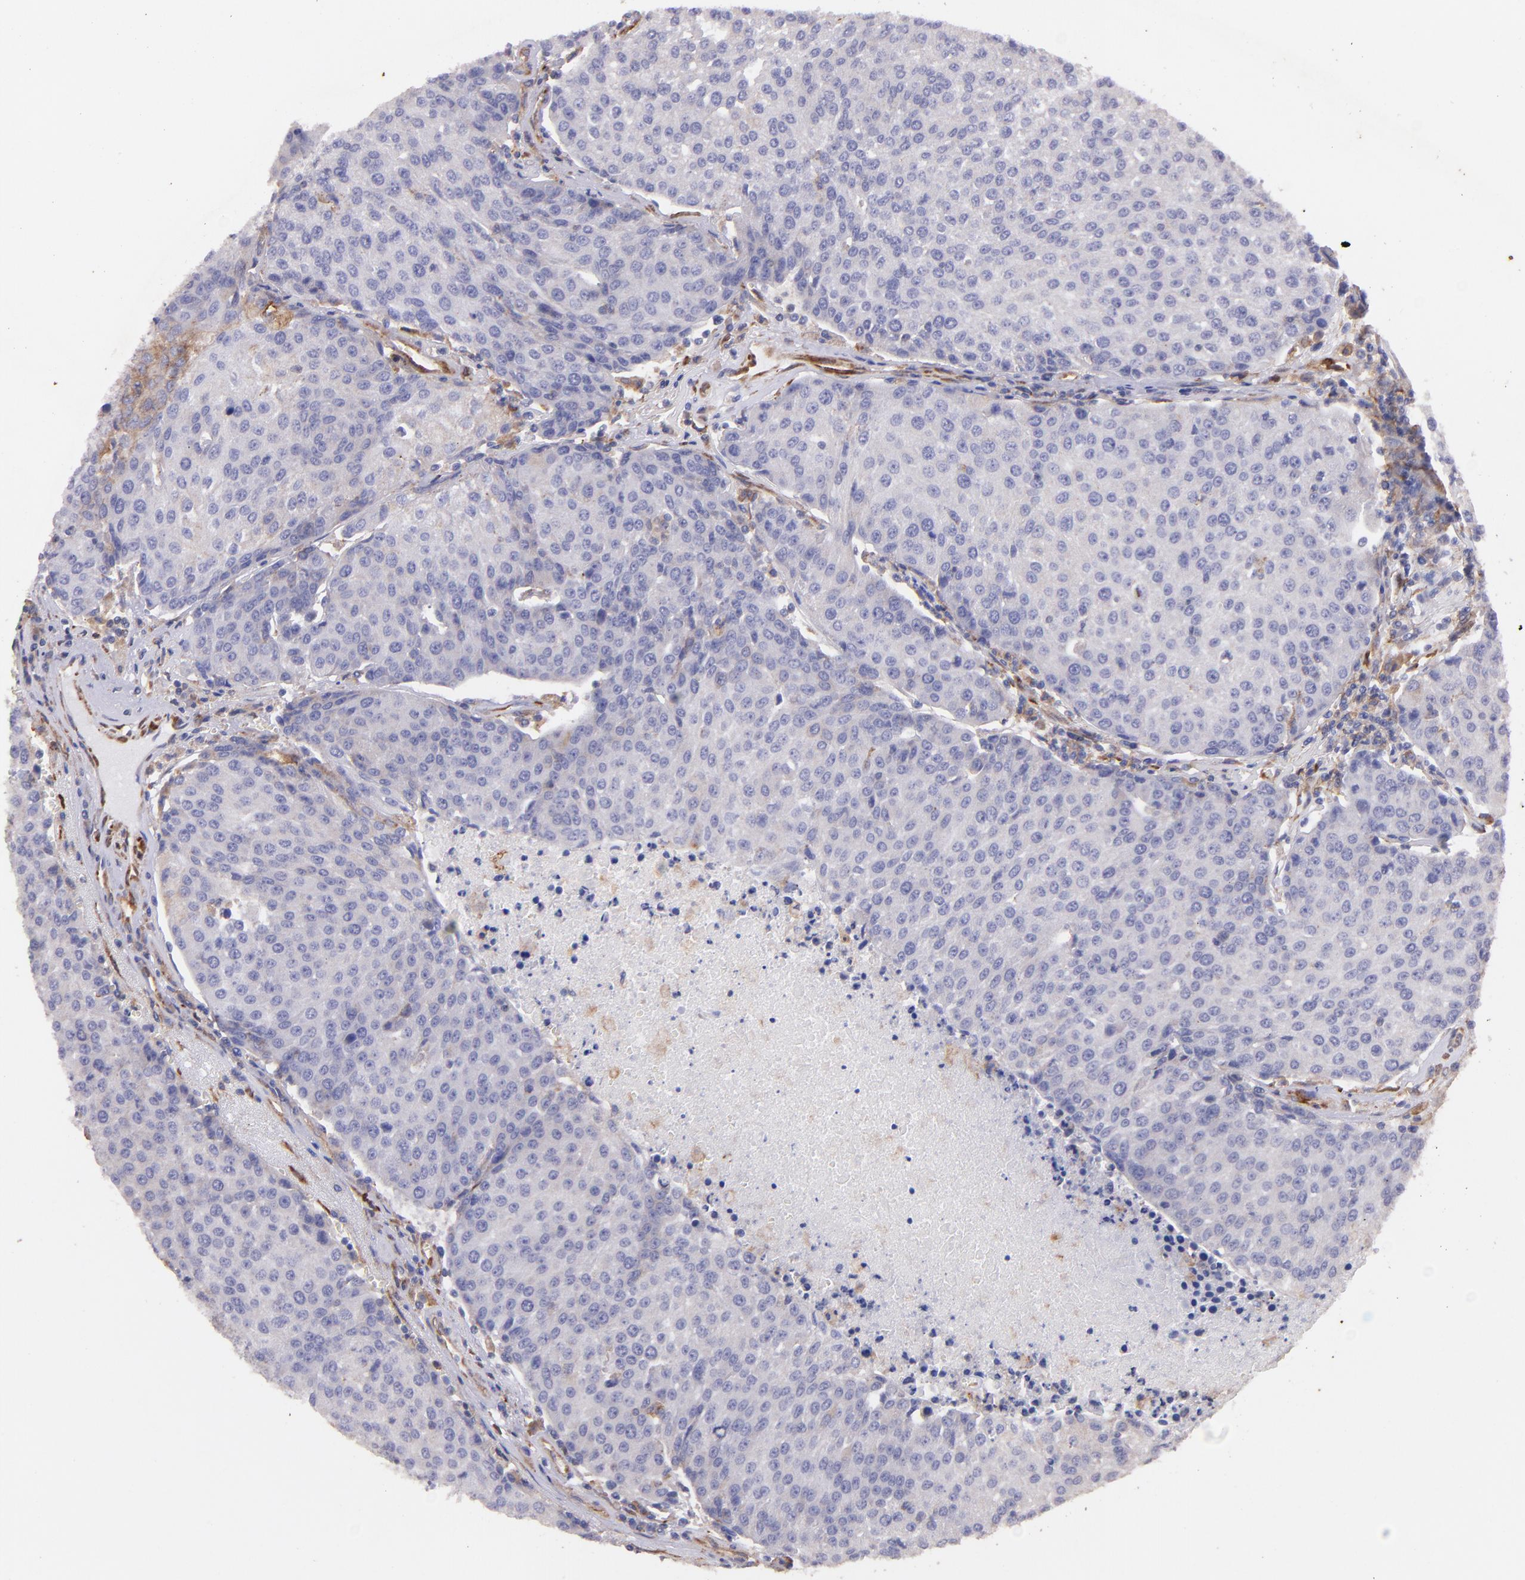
{"staining": {"intensity": "negative", "quantity": "none", "location": "none"}, "tissue": "urothelial cancer", "cell_type": "Tumor cells", "image_type": "cancer", "snomed": [{"axis": "morphology", "description": "Urothelial carcinoma, High grade"}, {"axis": "topography", "description": "Urinary bladder"}], "caption": "Protein analysis of urothelial carcinoma (high-grade) reveals no significant positivity in tumor cells.", "gene": "RET", "patient": {"sex": "female", "age": 85}}